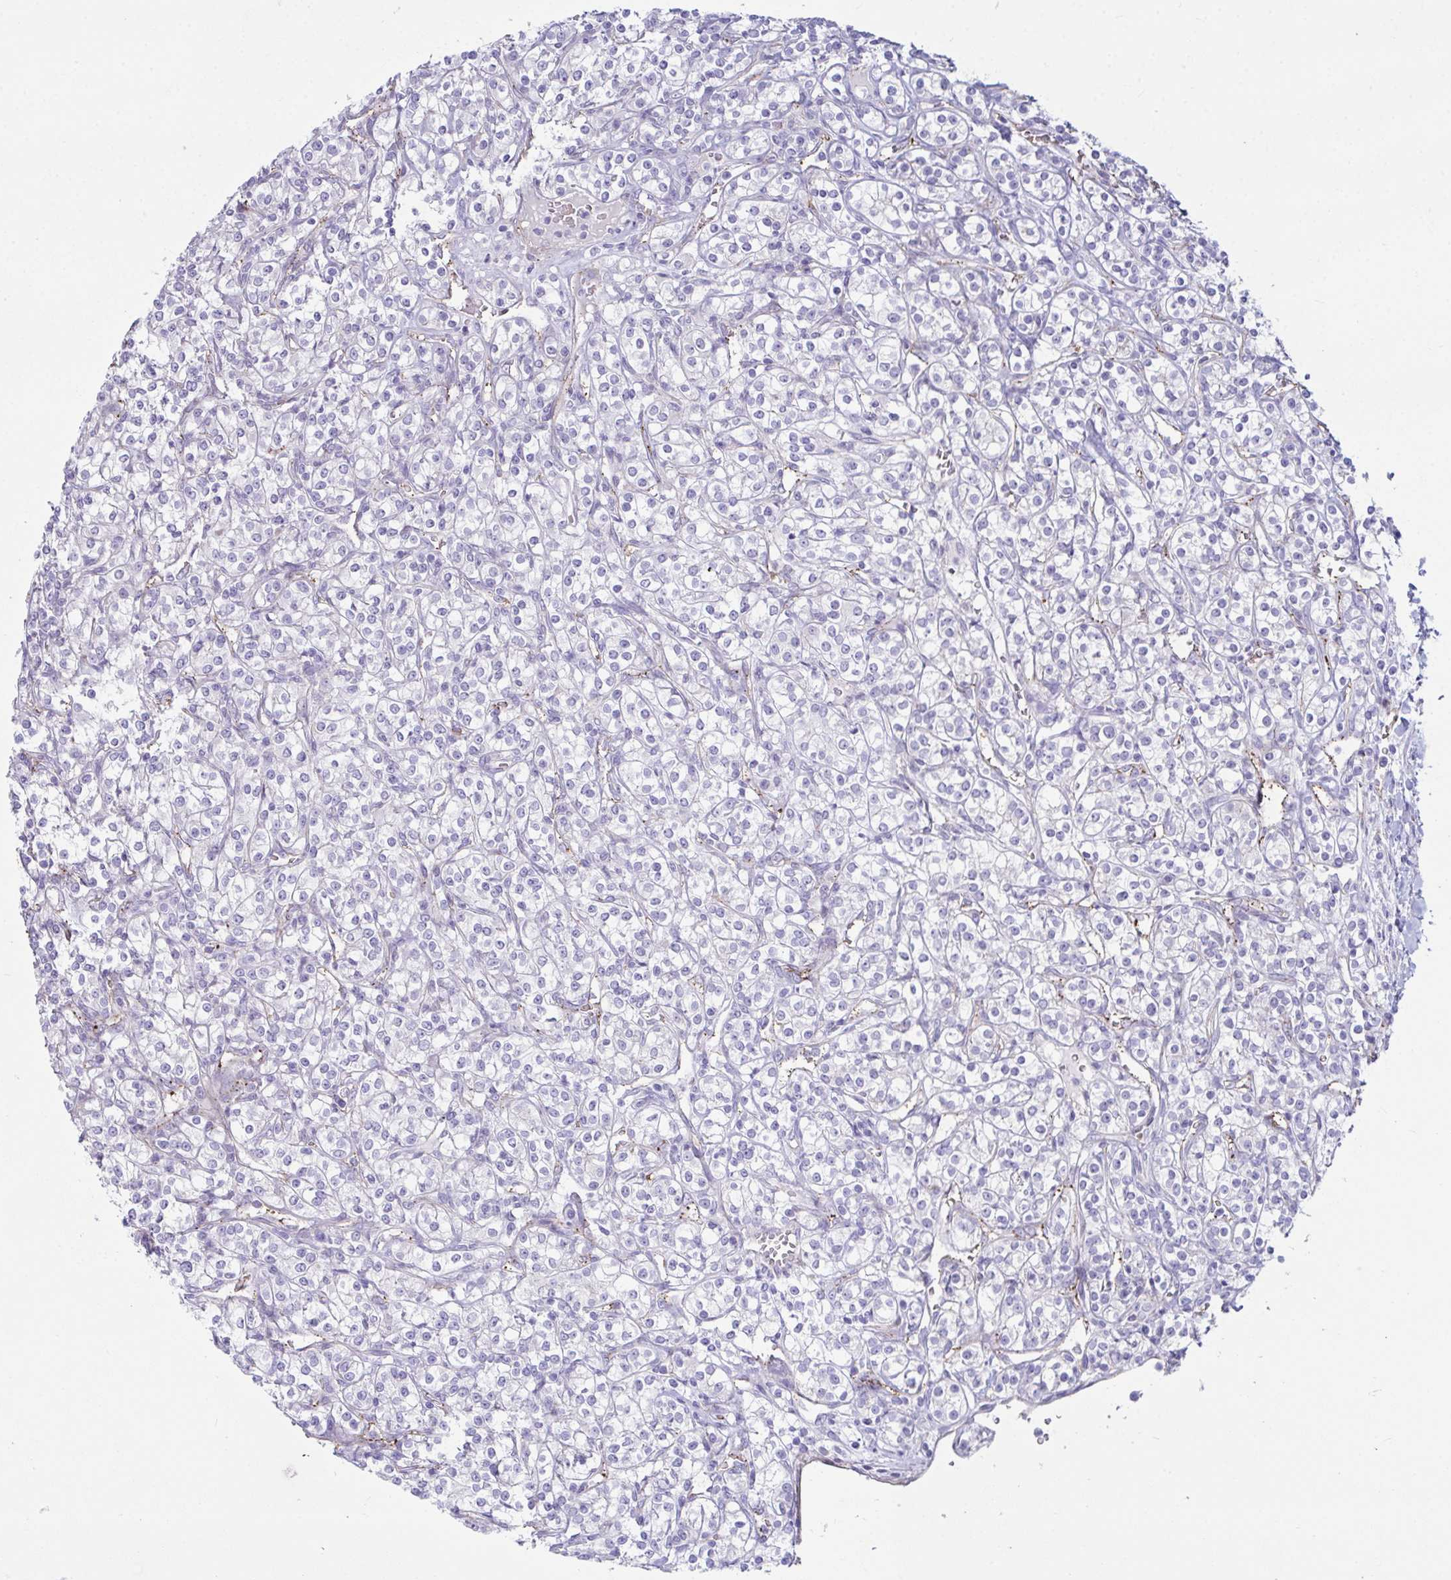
{"staining": {"intensity": "negative", "quantity": "none", "location": "none"}, "tissue": "renal cancer", "cell_type": "Tumor cells", "image_type": "cancer", "snomed": [{"axis": "morphology", "description": "Adenocarcinoma, NOS"}, {"axis": "topography", "description": "Kidney"}], "caption": "IHC of human renal adenocarcinoma demonstrates no expression in tumor cells.", "gene": "UBL3", "patient": {"sex": "male", "age": 77}}